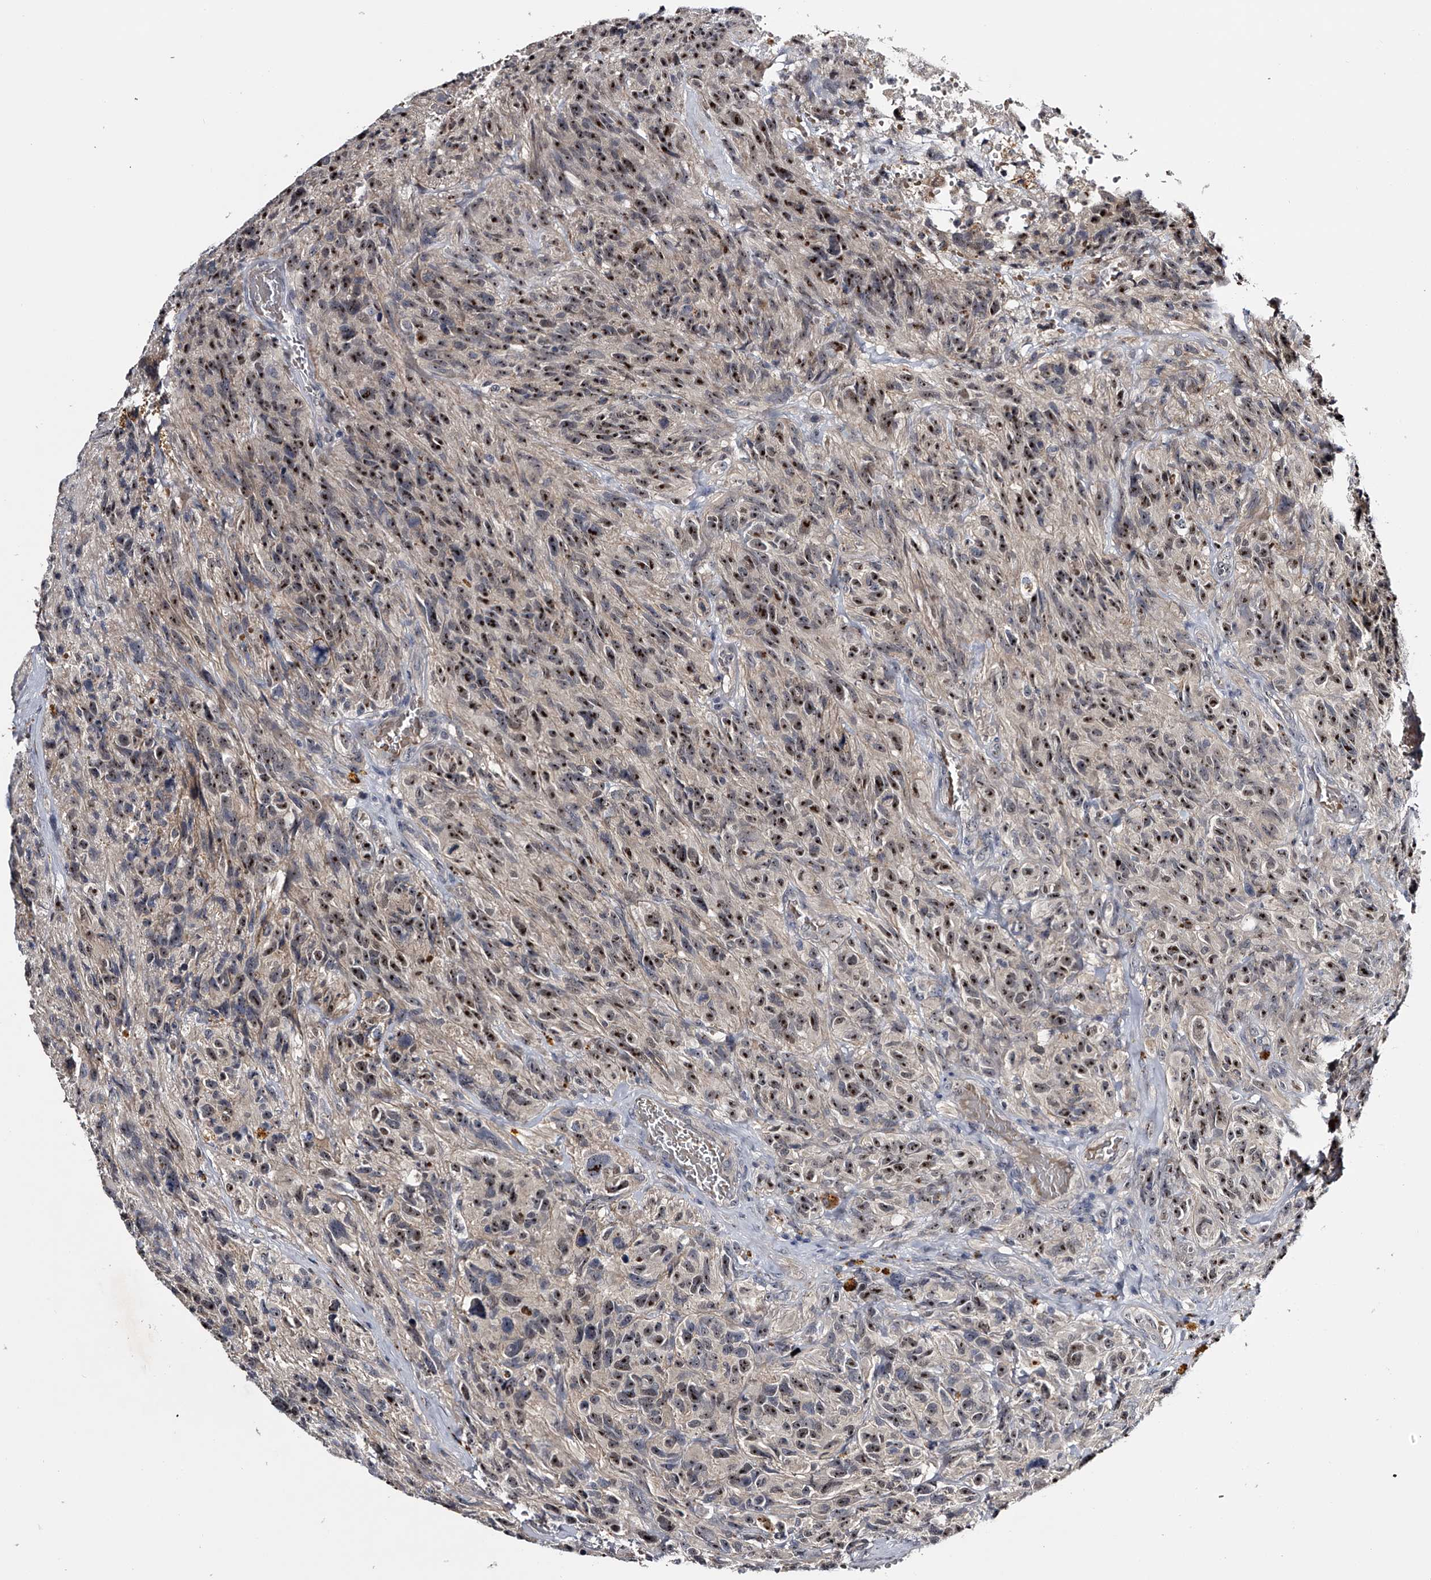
{"staining": {"intensity": "strong", "quantity": "25%-75%", "location": "nuclear"}, "tissue": "glioma", "cell_type": "Tumor cells", "image_type": "cancer", "snomed": [{"axis": "morphology", "description": "Glioma, malignant, High grade"}, {"axis": "topography", "description": "Brain"}], "caption": "High-grade glioma (malignant) stained with DAB (3,3'-diaminobenzidine) immunohistochemistry shows high levels of strong nuclear positivity in about 25%-75% of tumor cells.", "gene": "MDN1", "patient": {"sex": "male", "age": 69}}